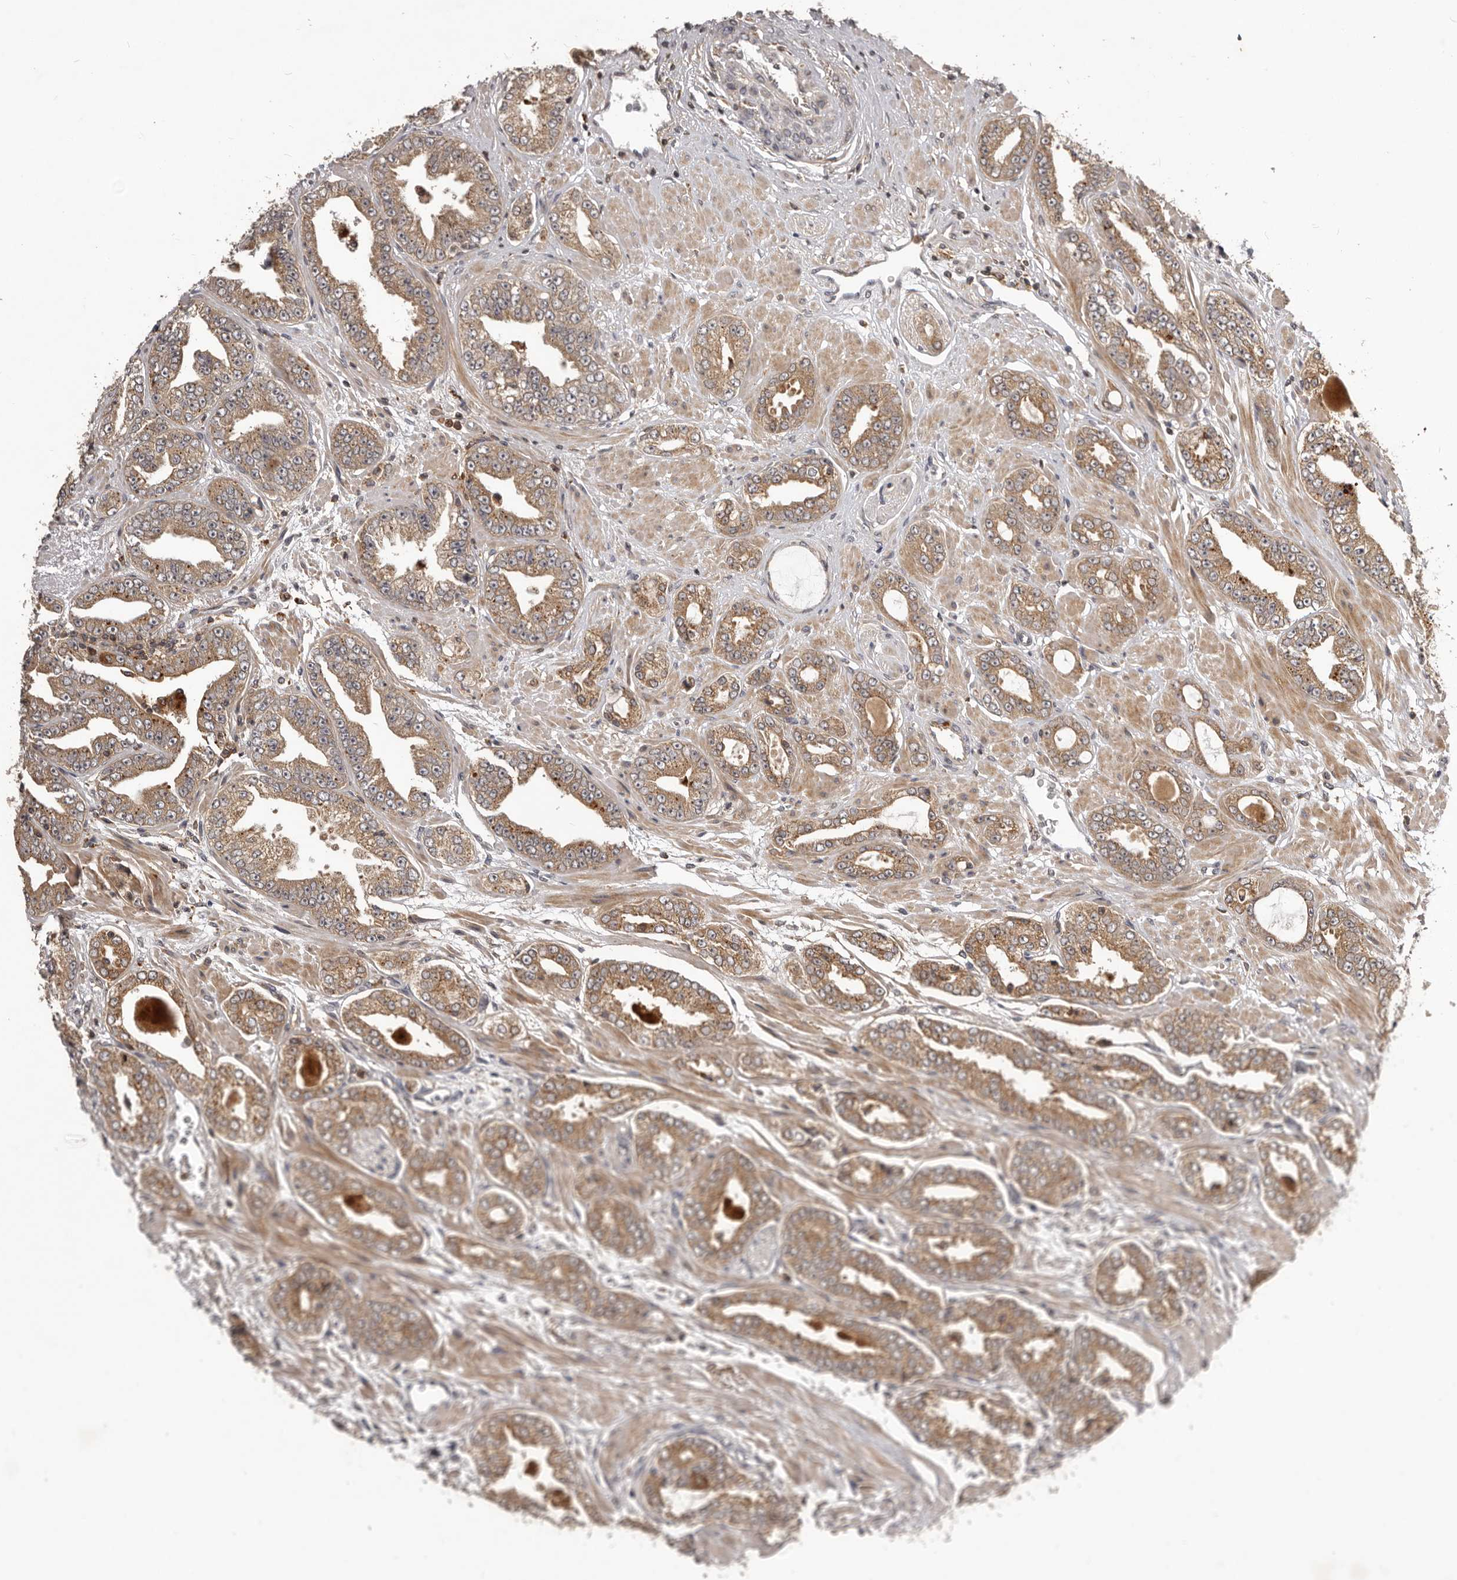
{"staining": {"intensity": "moderate", "quantity": ">75%", "location": "cytoplasmic/membranous"}, "tissue": "prostate cancer", "cell_type": "Tumor cells", "image_type": "cancer", "snomed": [{"axis": "morphology", "description": "Adenocarcinoma, High grade"}, {"axis": "topography", "description": "Prostate"}], "caption": "An immunohistochemistry (IHC) image of tumor tissue is shown. Protein staining in brown labels moderate cytoplasmic/membranous positivity in adenocarcinoma (high-grade) (prostate) within tumor cells. The protein is stained brown, and the nuclei are stained in blue (DAB (3,3'-diaminobenzidine) IHC with brightfield microscopy, high magnification).", "gene": "RNF187", "patient": {"sex": "male", "age": 71}}